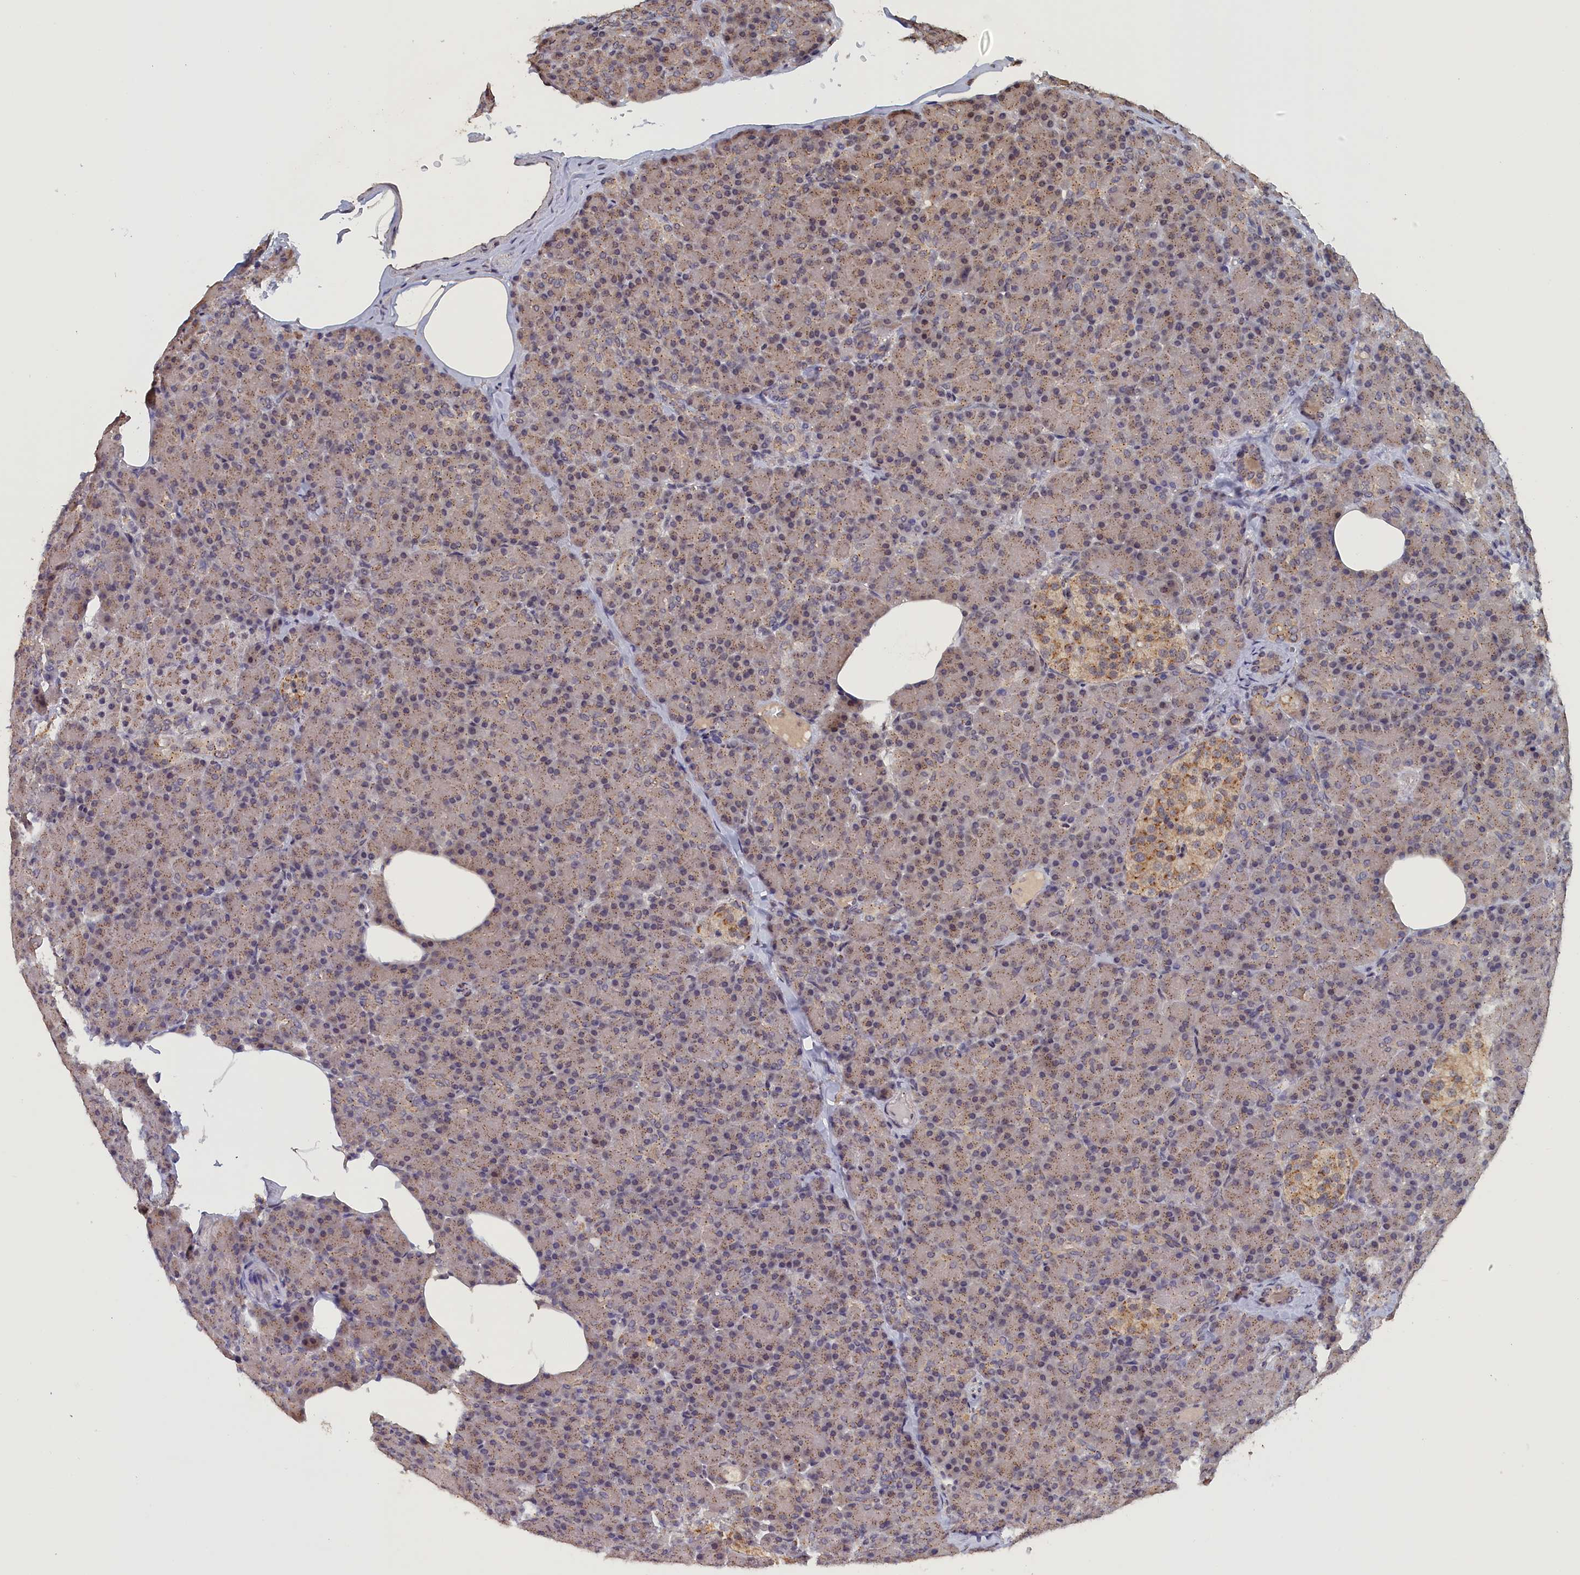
{"staining": {"intensity": "moderate", "quantity": "25%-75%", "location": "cytoplasmic/membranous"}, "tissue": "pancreas", "cell_type": "Exocrine glandular cells", "image_type": "normal", "snomed": [{"axis": "morphology", "description": "Normal tissue, NOS"}, {"axis": "topography", "description": "Pancreas"}], "caption": "Immunohistochemical staining of benign human pancreas shows 25%-75% levels of moderate cytoplasmic/membranous protein staining in approximately 25%-75% of exocrine glandular cells.", "gene": "PIGQ", "patient": {"sex": "female", "age": 43}}